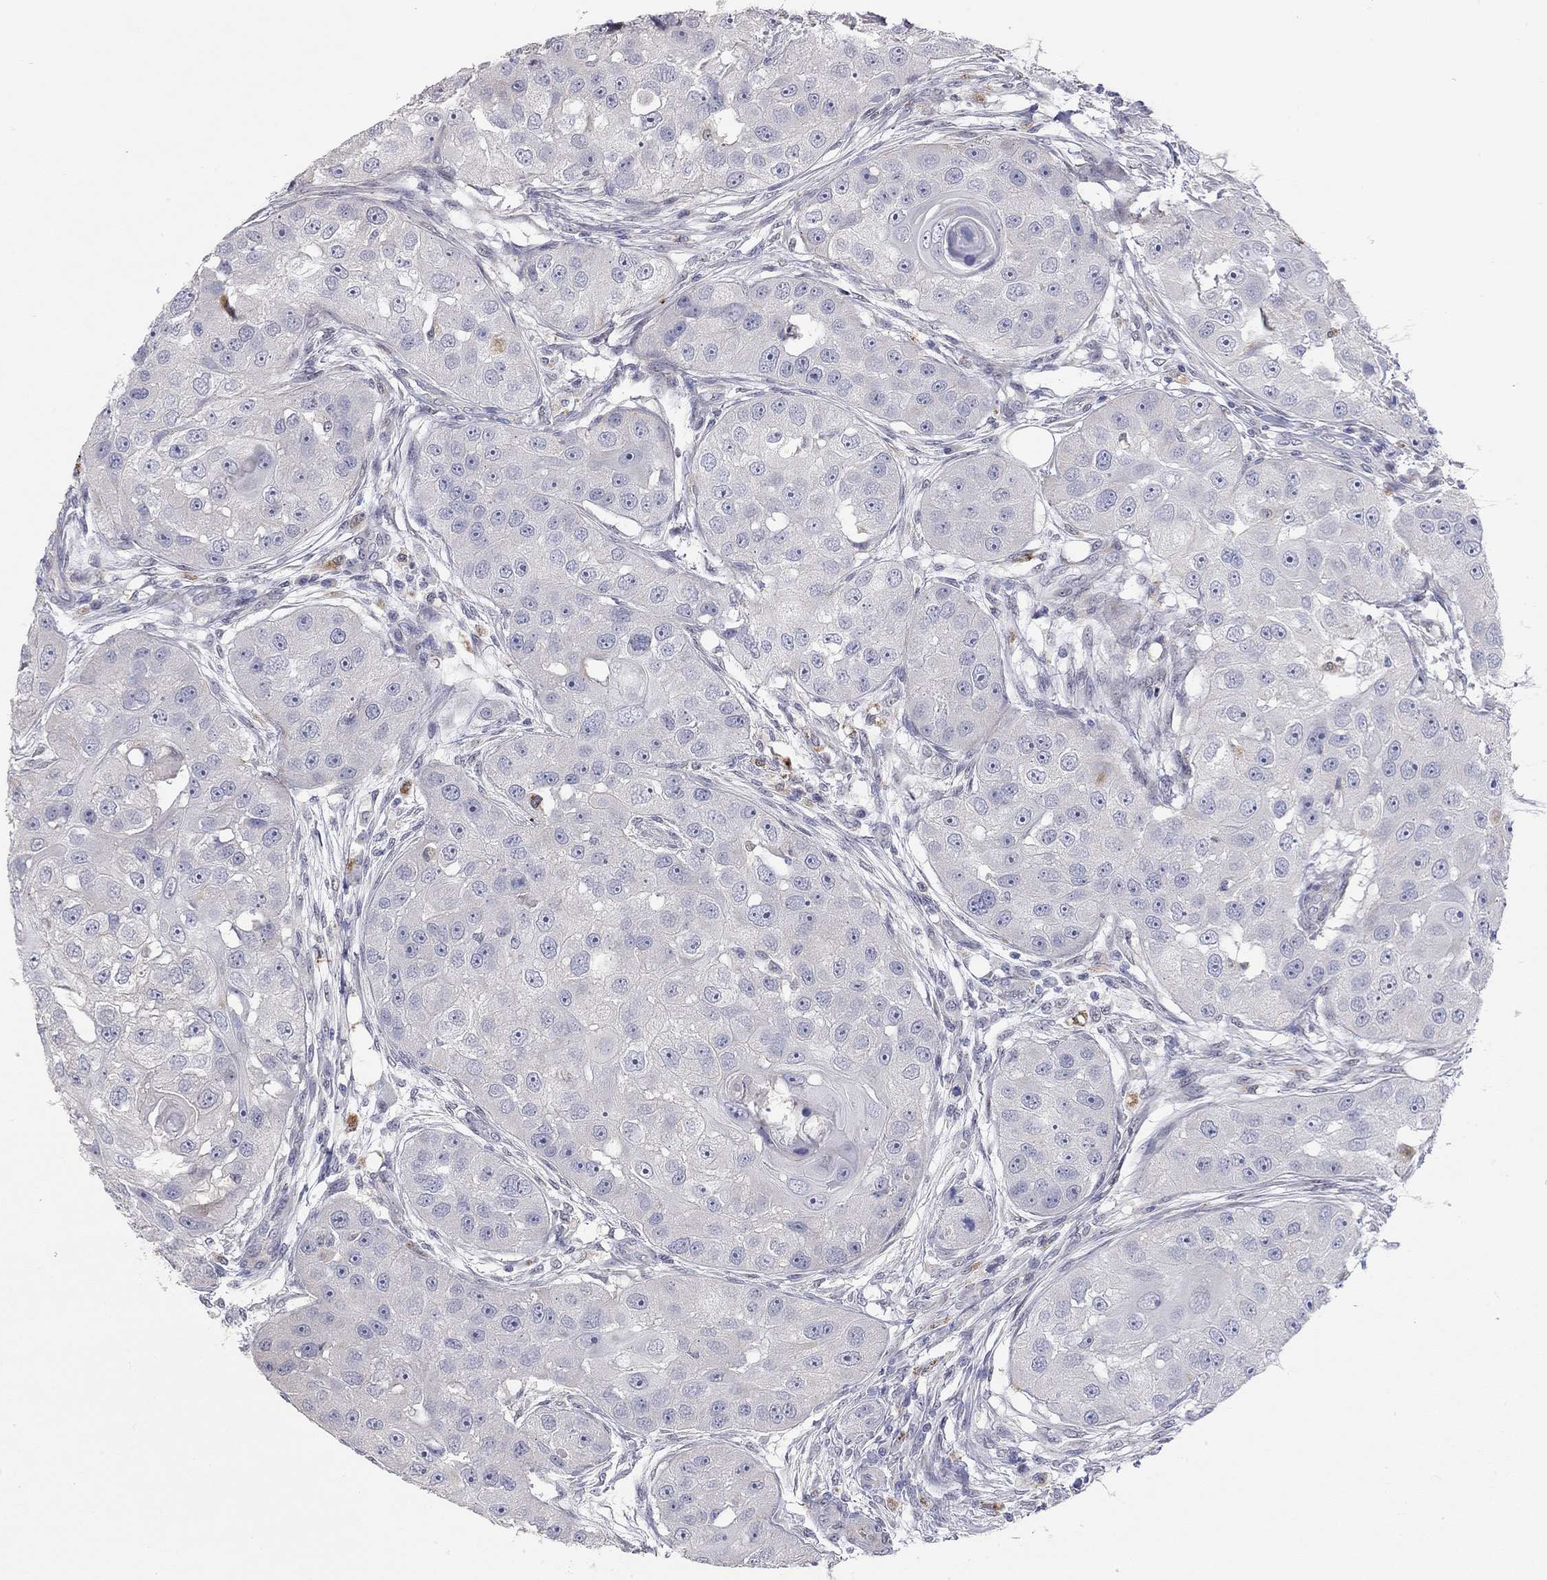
{"staining": {"intensity": "negative", "quantity": "none", "location": "none"}, "tissue": "head and neck cancer", "cell_type": "Tumor cells", "image_type": "cancer", "snomed": [{"axis": "morphology", "description": "Squamous cell carcinoma, NOS"}, {"axis": "topography", "description": "Head-Neck"}], "caption": "A micrograph of human head and neck cancer (squamous cell carcinoma) is negative for staining in tumor cells. The staining is performed using DAB brown chromogen with nuclei counter-stained in using hematoxylin.", "gene": "PAPSS2", "patient": {"sex": "male", "age": 51}}